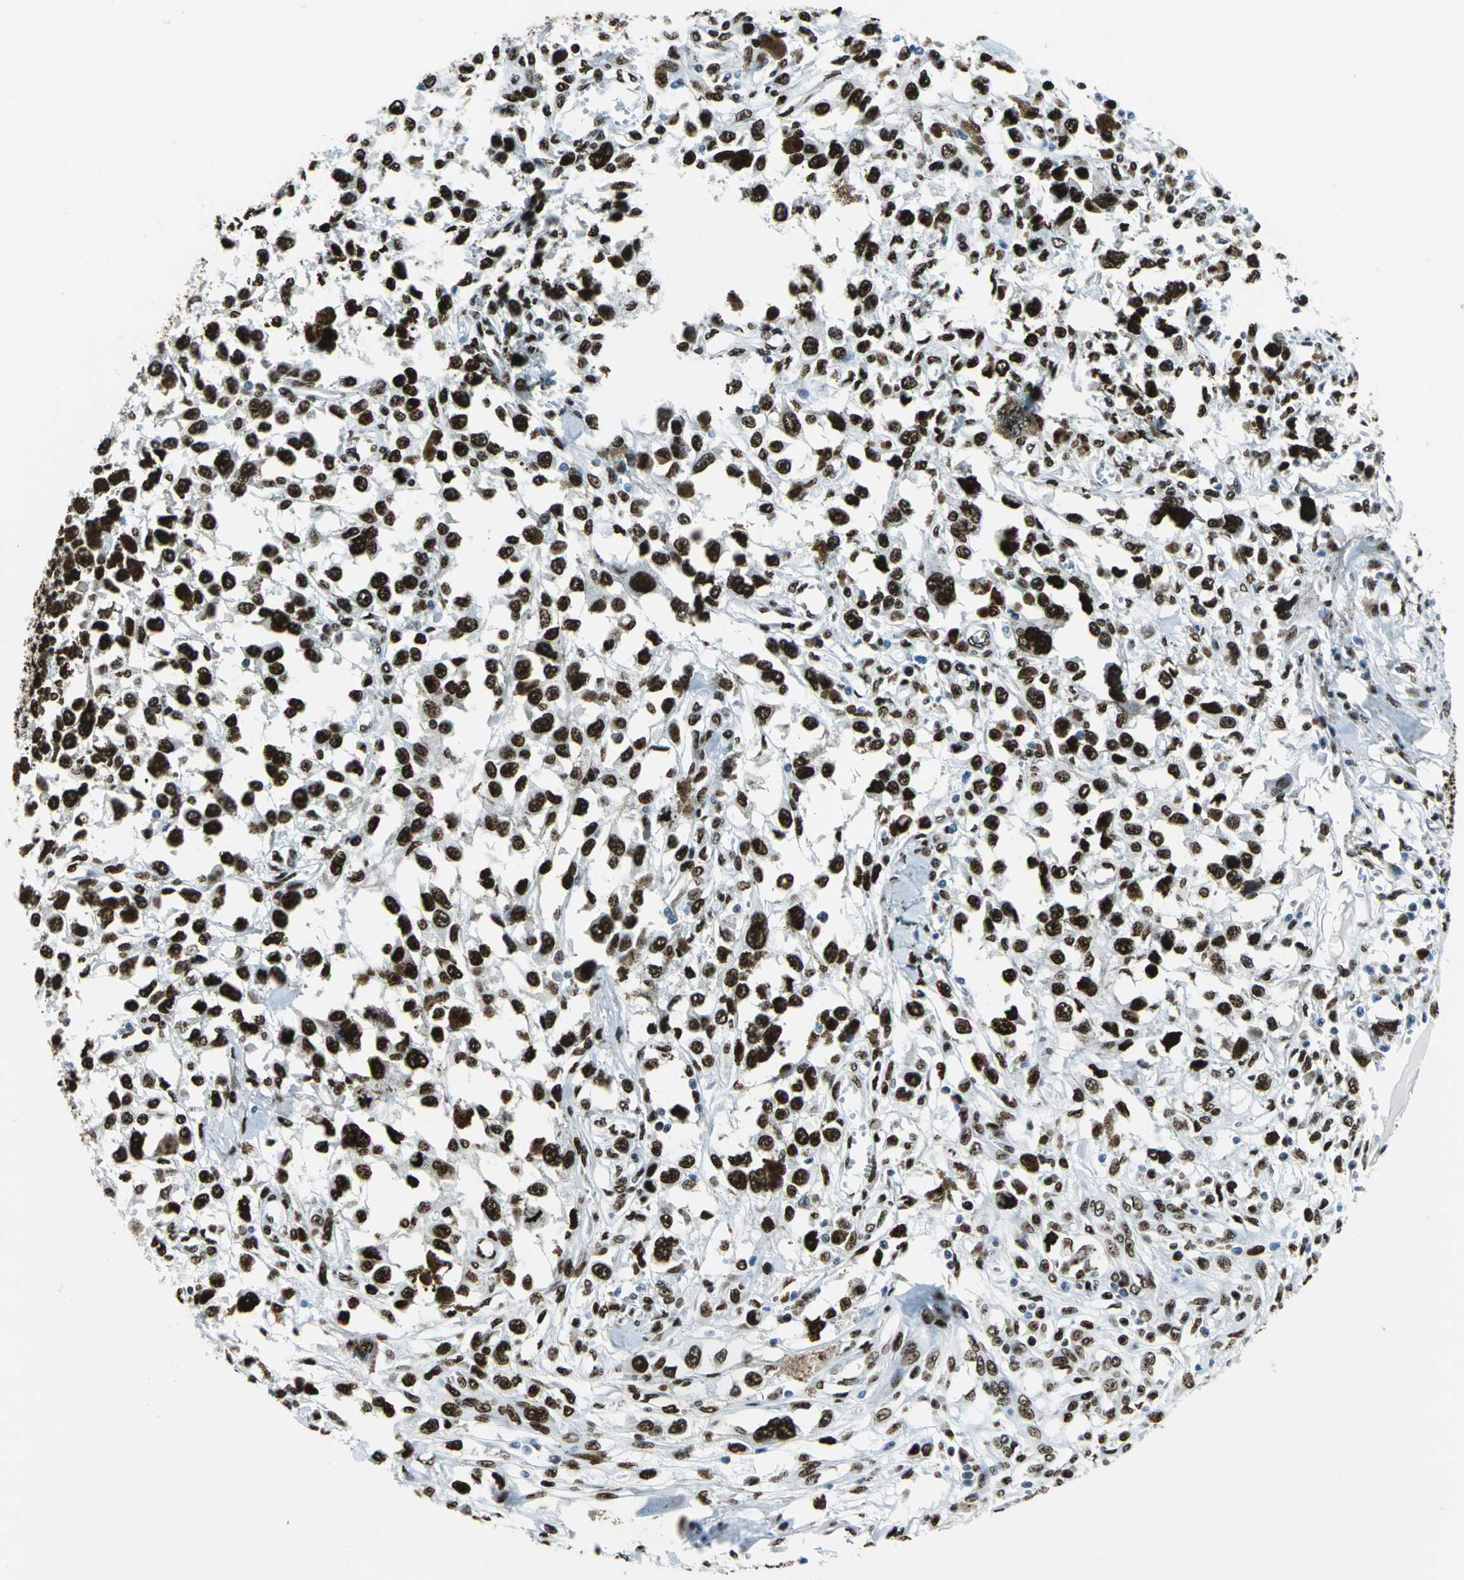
{"staining": {"intensity": "strong", "quantity": ">75%", "location": "nuclear"}, "tissue": "melanoma", "cell_type": "Tumor cells", "image_type": "cancer", "snomed": [{"axis": "morphology", "description": "Malignant melanoma, Metastatic site"}, {"axis": "topography", "description": "Lymph node"}], "caption": "This photomicrograph displays IHC staining of human melanoma, with high strong nuclear expression in about >75% of tumor cells.", "gene": "APEX1", "patient": {"sex": "male", "age": 59}}